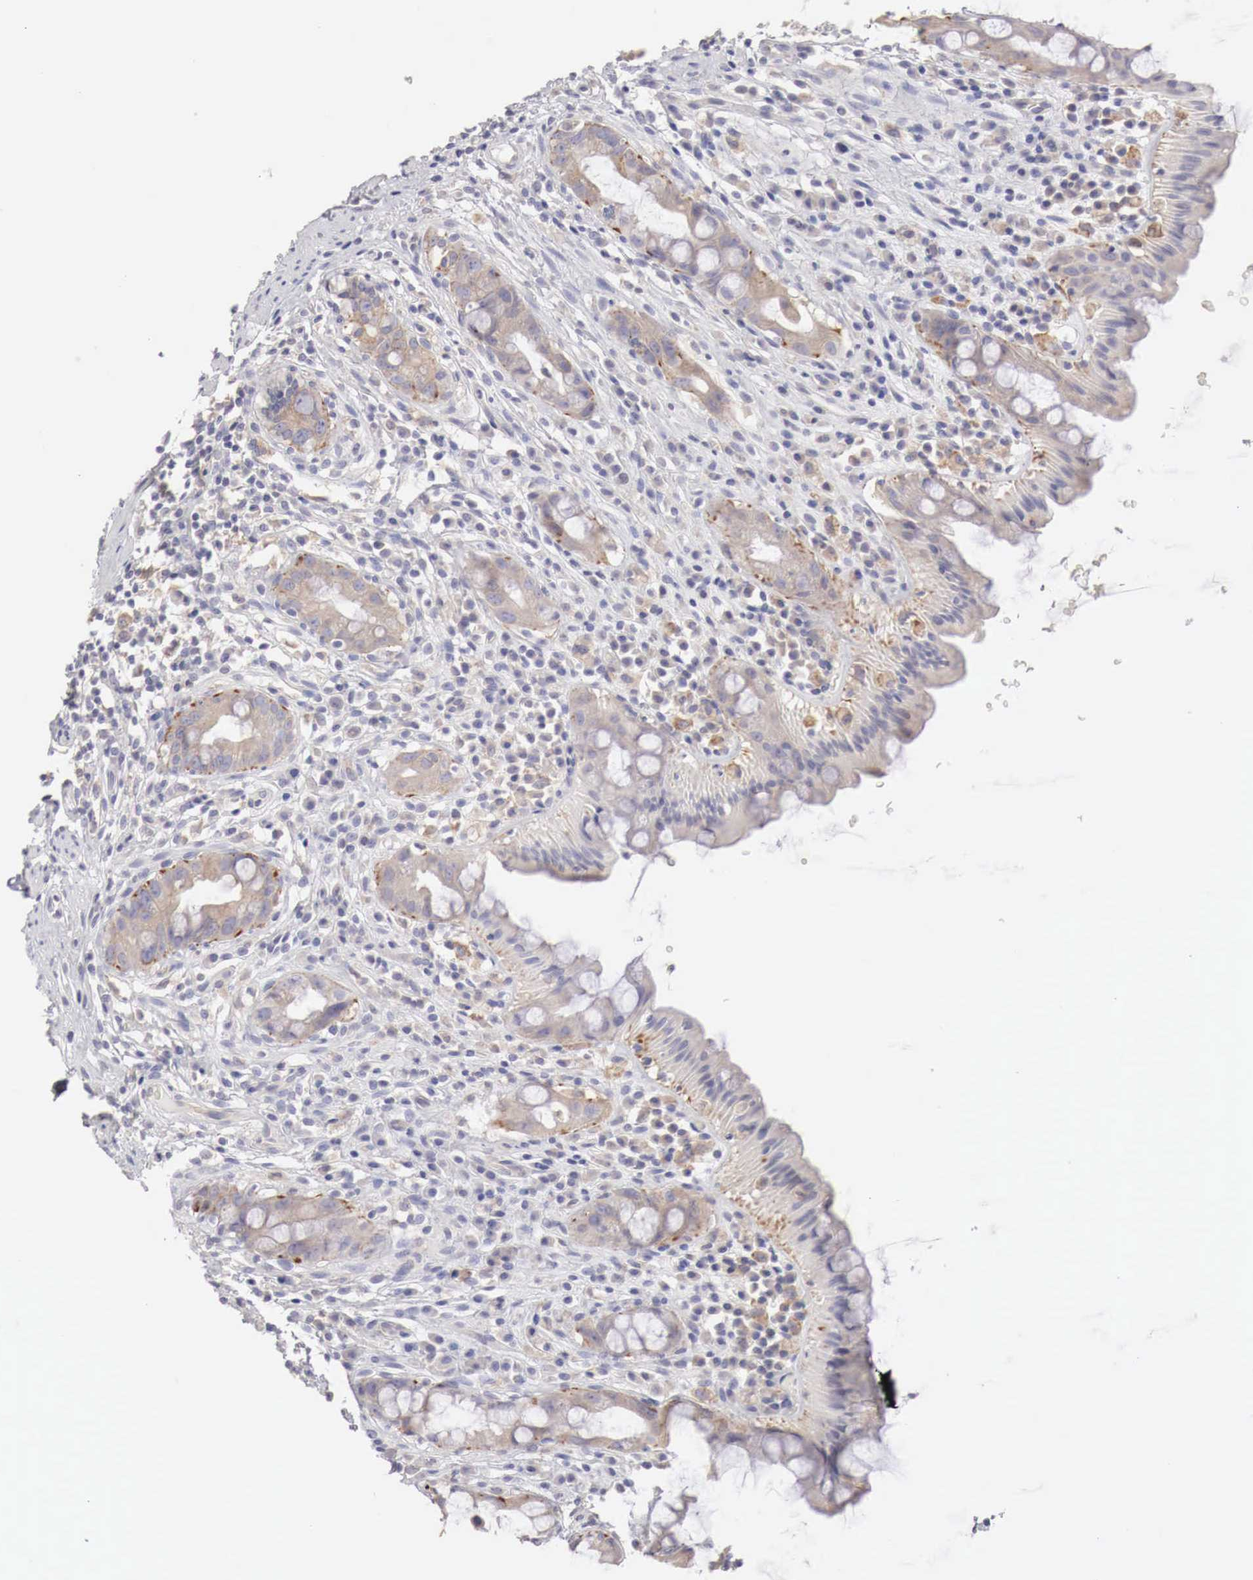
{"staining": {"intensity": "weak", "quantity": "25%-75%", "location": "cytoplasmic/membranous"}, "tissue": "rectum", "cell_type": "Glandular cells", "image_type": "normal", "snomed": [{"axis": "morphology", "description": "Normal tissue, NOS"}, {"axis": "topography", "description": "Rectum"}], "caption": "Weak cytoplasmic/membranous positivity is identified in about 25%-75% of glandular cells in unremarkable rectum. (IHC, brightfield microscopy, high magnification).", "gene": "NSDHL", "patient": {"sex": "male", "age": 65}}